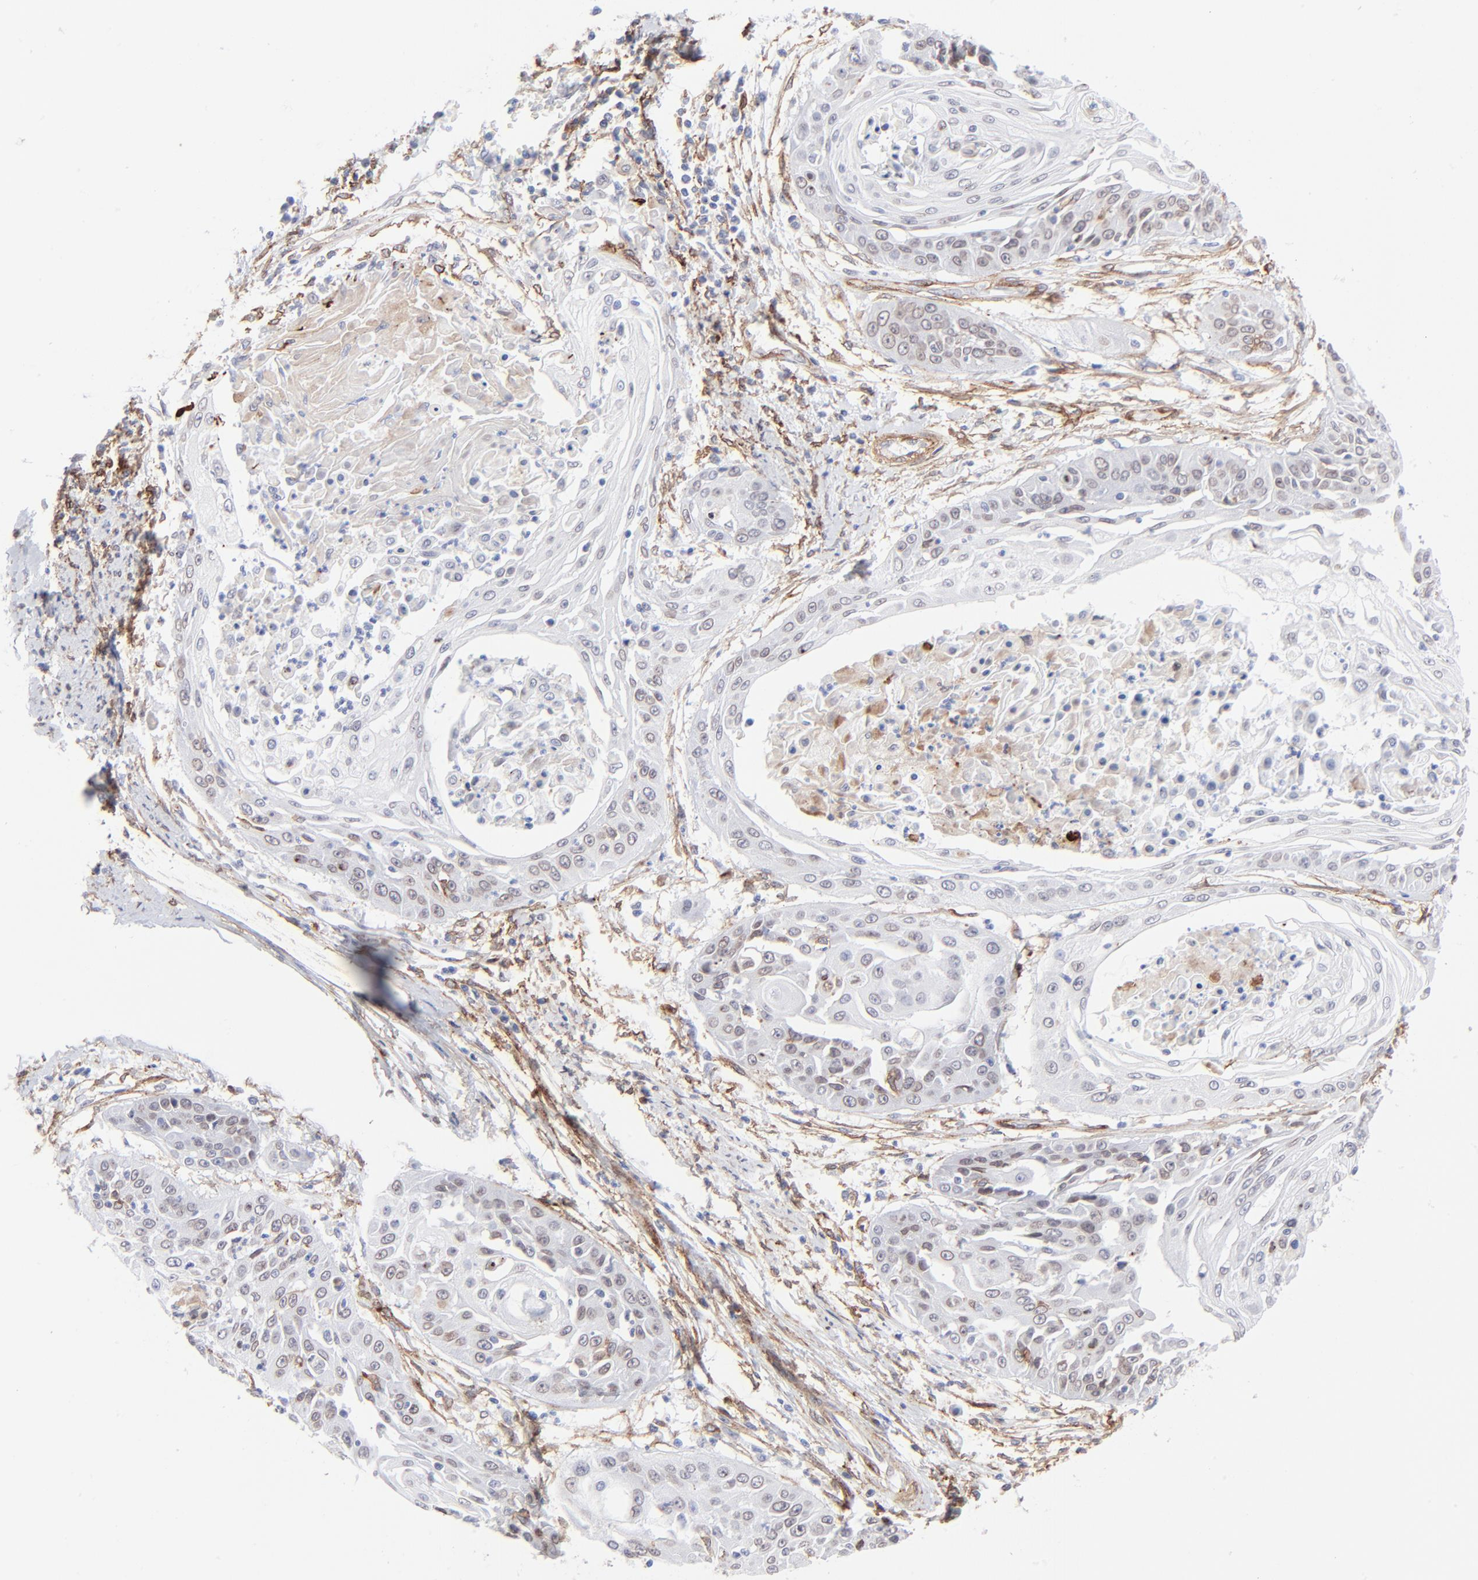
{"staining": {"intensity": "weak", "quantity": "25%-75%", "location": "cytoplasmic/membranous,nuclear"}, "tissue": "cervical cancer", "cell_type": "Tumor cells", "image_type": "cancer", "snomed": [{"axis": "morphology", "description": "Squamous cell carcinoma, NOS"}, {"axis": "topography", "description": "Cervix"}], "caption": "DAB immunohistochemical staining of human squamous cell carcinoma (cervical) reveals weak cytoplasmic/membranous and nuclear protein staining in about 25%-75% of tumor cells.", "gene": "PDGFRB", "patient": {"sex": "female", "age": 64}}